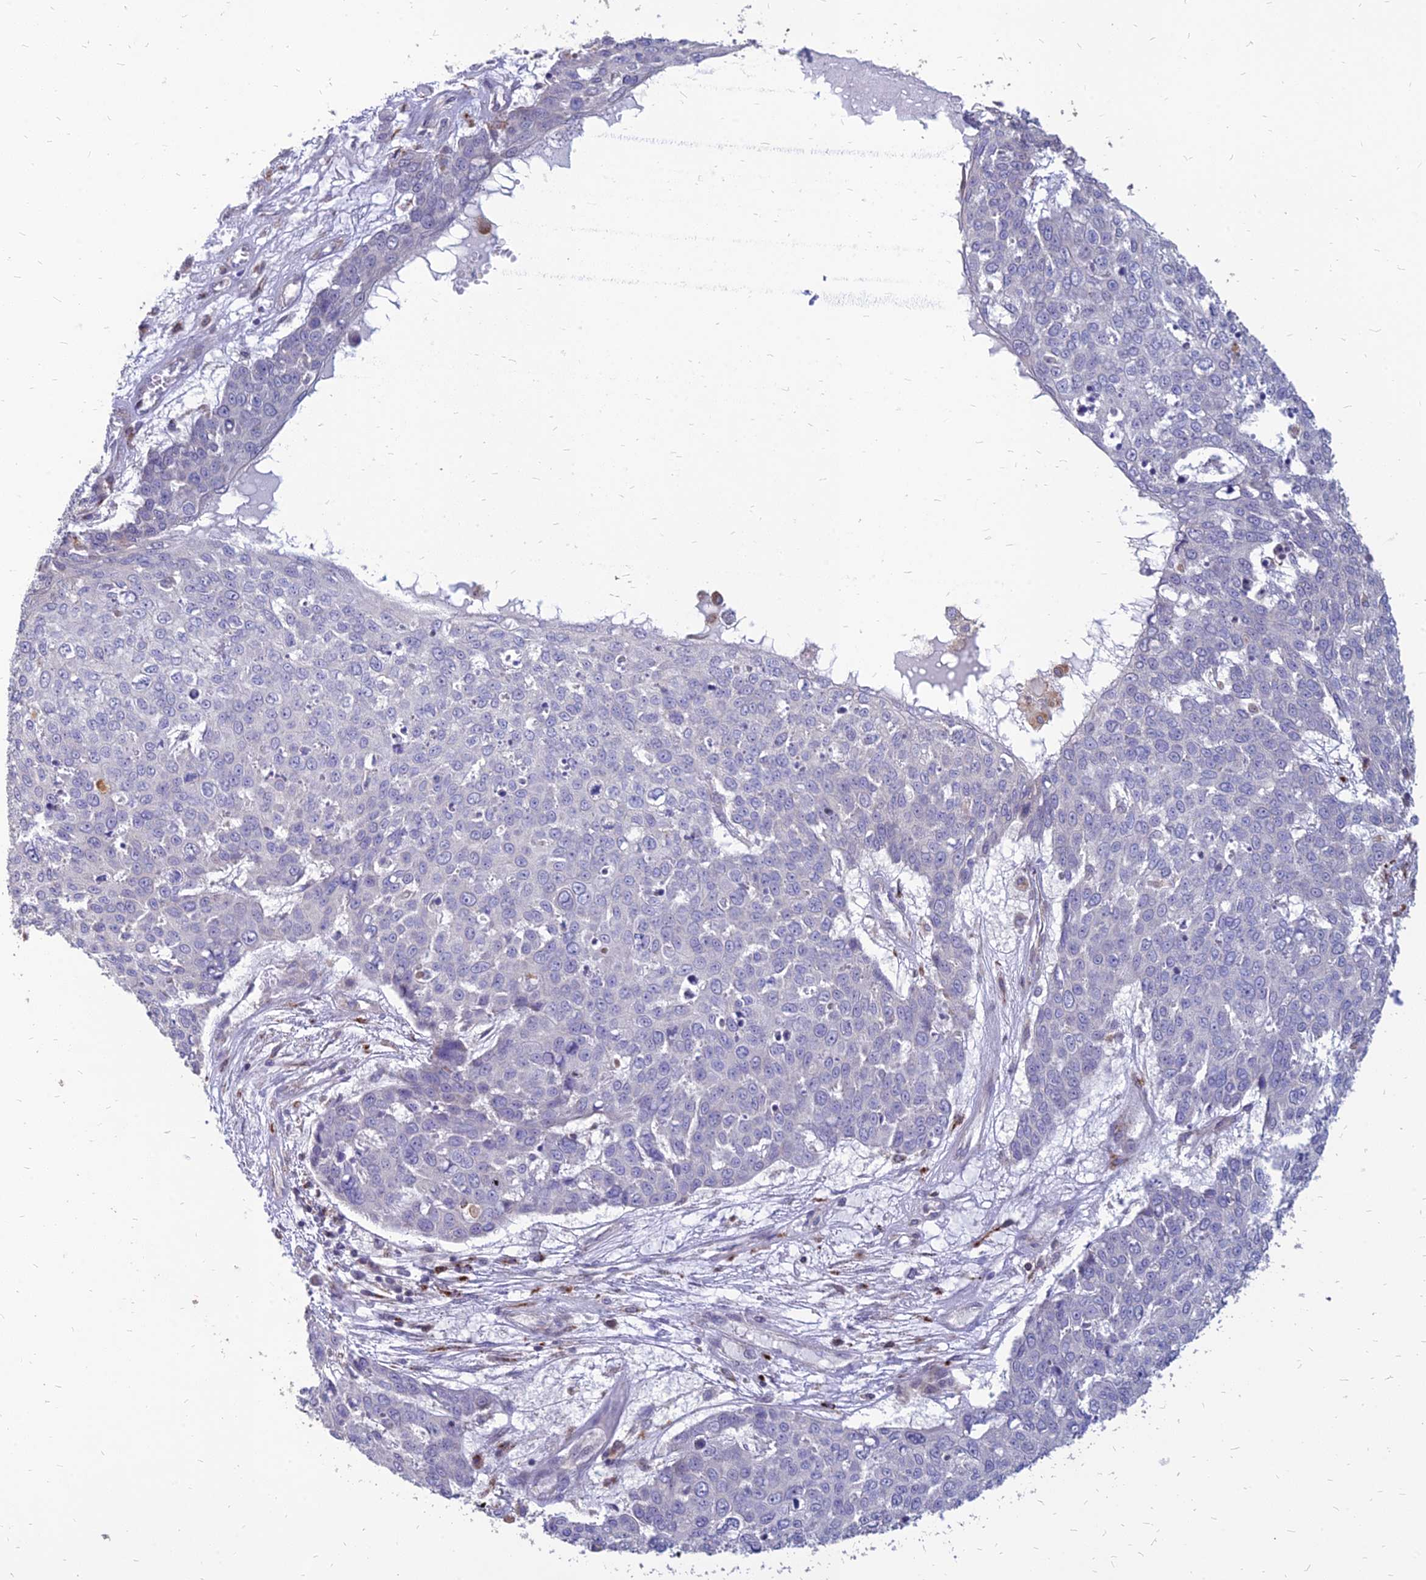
{"staining": {"intensity": "negative", "quantity": "none", "location": "none"}, "tissue": "skin cancer", "cell_type": "Tumor cells", "image_type": "cancer", "snomed": [{"axis": "morphology", "description": "Squamous cell carcinoma, NOS"}, {"axis": "topography", "description": "Skin"}], "caption": "IHC of human skin cancer displays no staining in tumor cells. The staining was performed using DAB (3,3'-diaminobenzidine) to visualize the protein expression in brown, while the nuclei were stained in blue with hematoxylin (Magnification: 20x).", "gene": "ST3GAL6", "patient": {"sex": "male", "age": 71}}